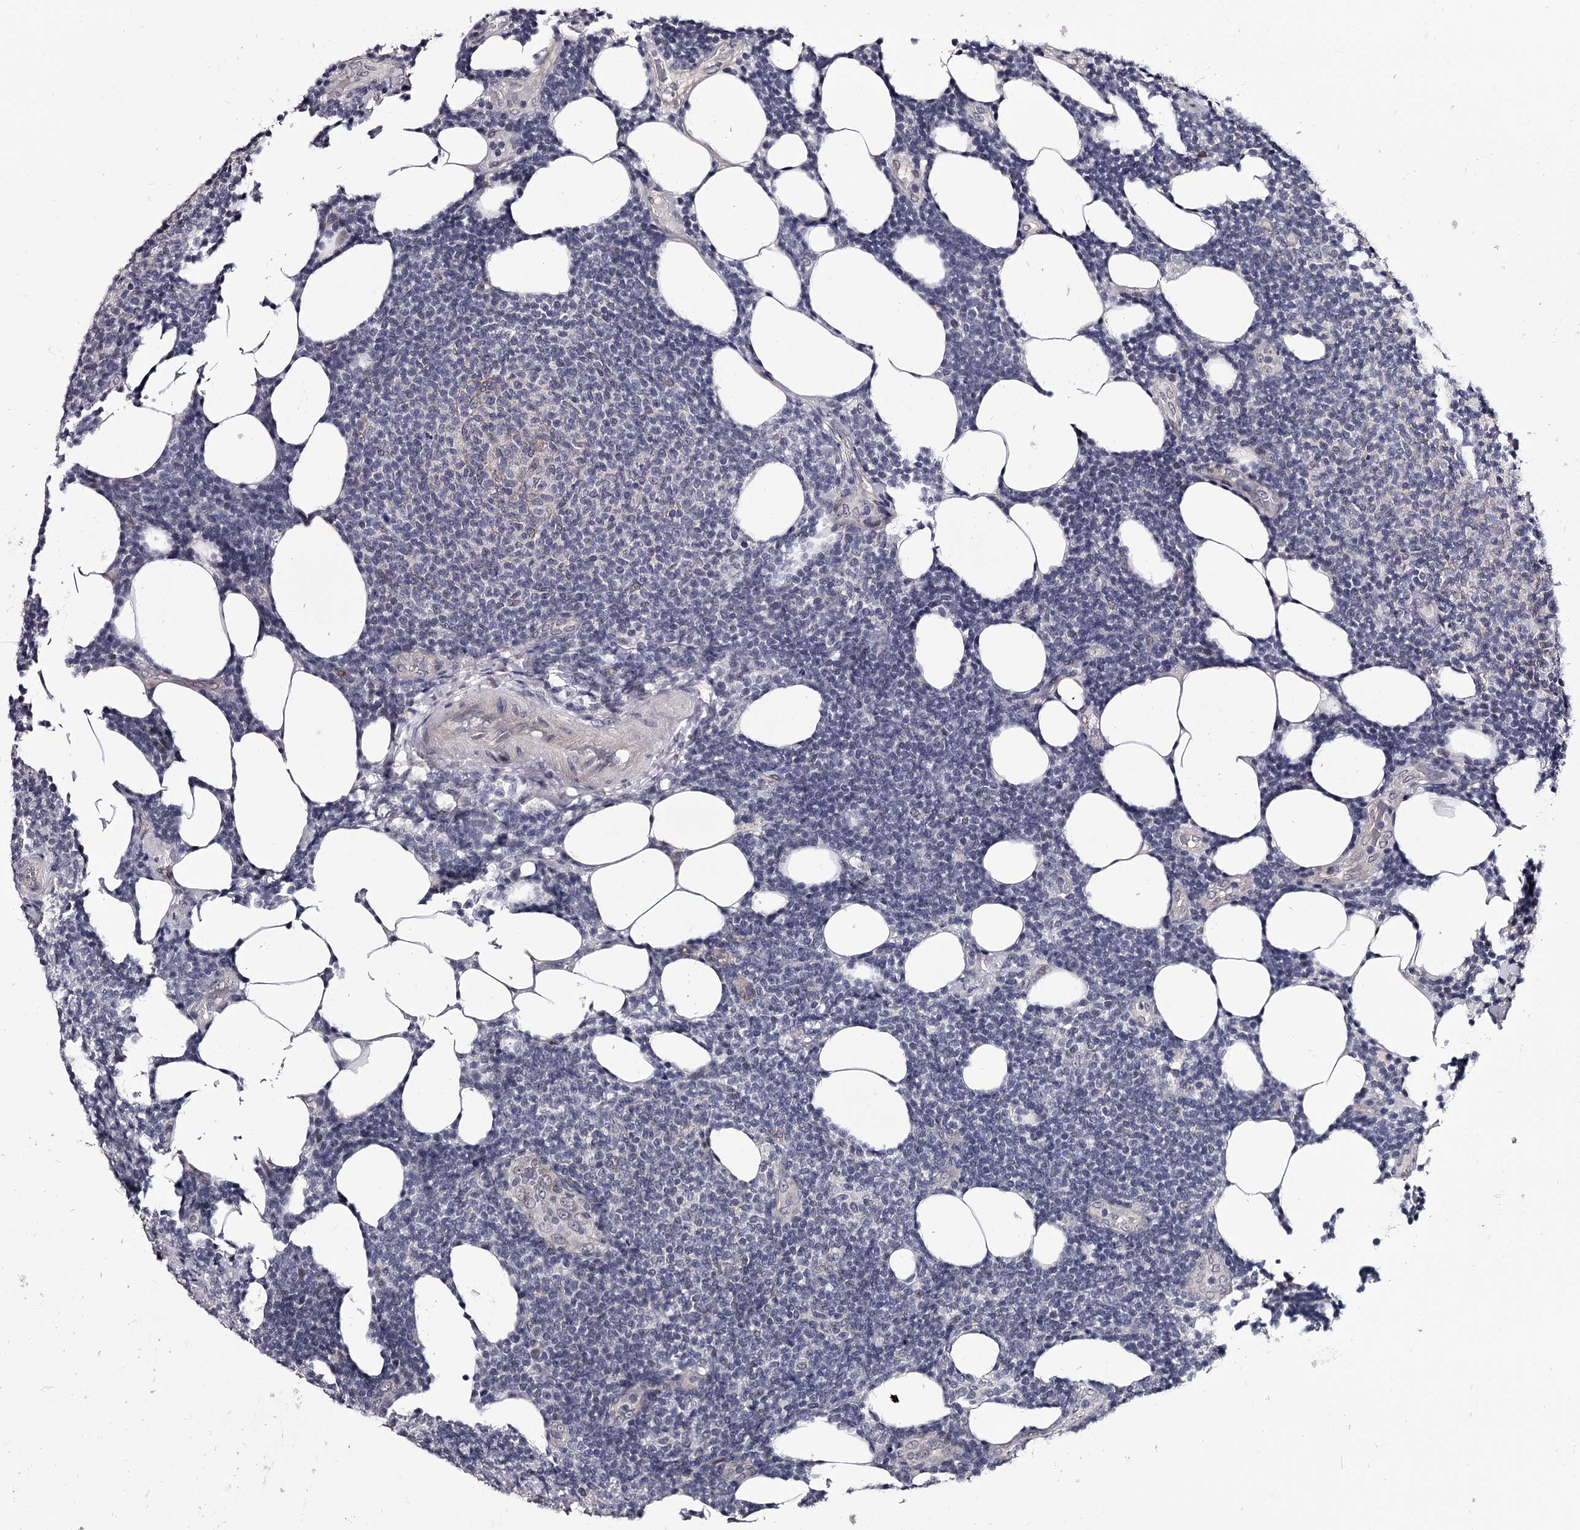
{"staining": {"intensity": "negative", "quantity": "none", "location": "none"}, "tissue": "lymphoma", "cell_type": "Tumor cells", "image_type": "cancer", "snomed": [{"axis": "morphology", "description": "Malignant lymphoma, non-Hodgkin's type, Low grade"}, {"axis": "topography", "description": "Lymph node"}], "caption": "DAB (3,3'-diaminobenzidine) immunohistochemical staining of human lymphoma demonstrates no significant staining in tumor cells.", "gene": "OVOL2", "patient": {"sex": "male", "age": 66}}